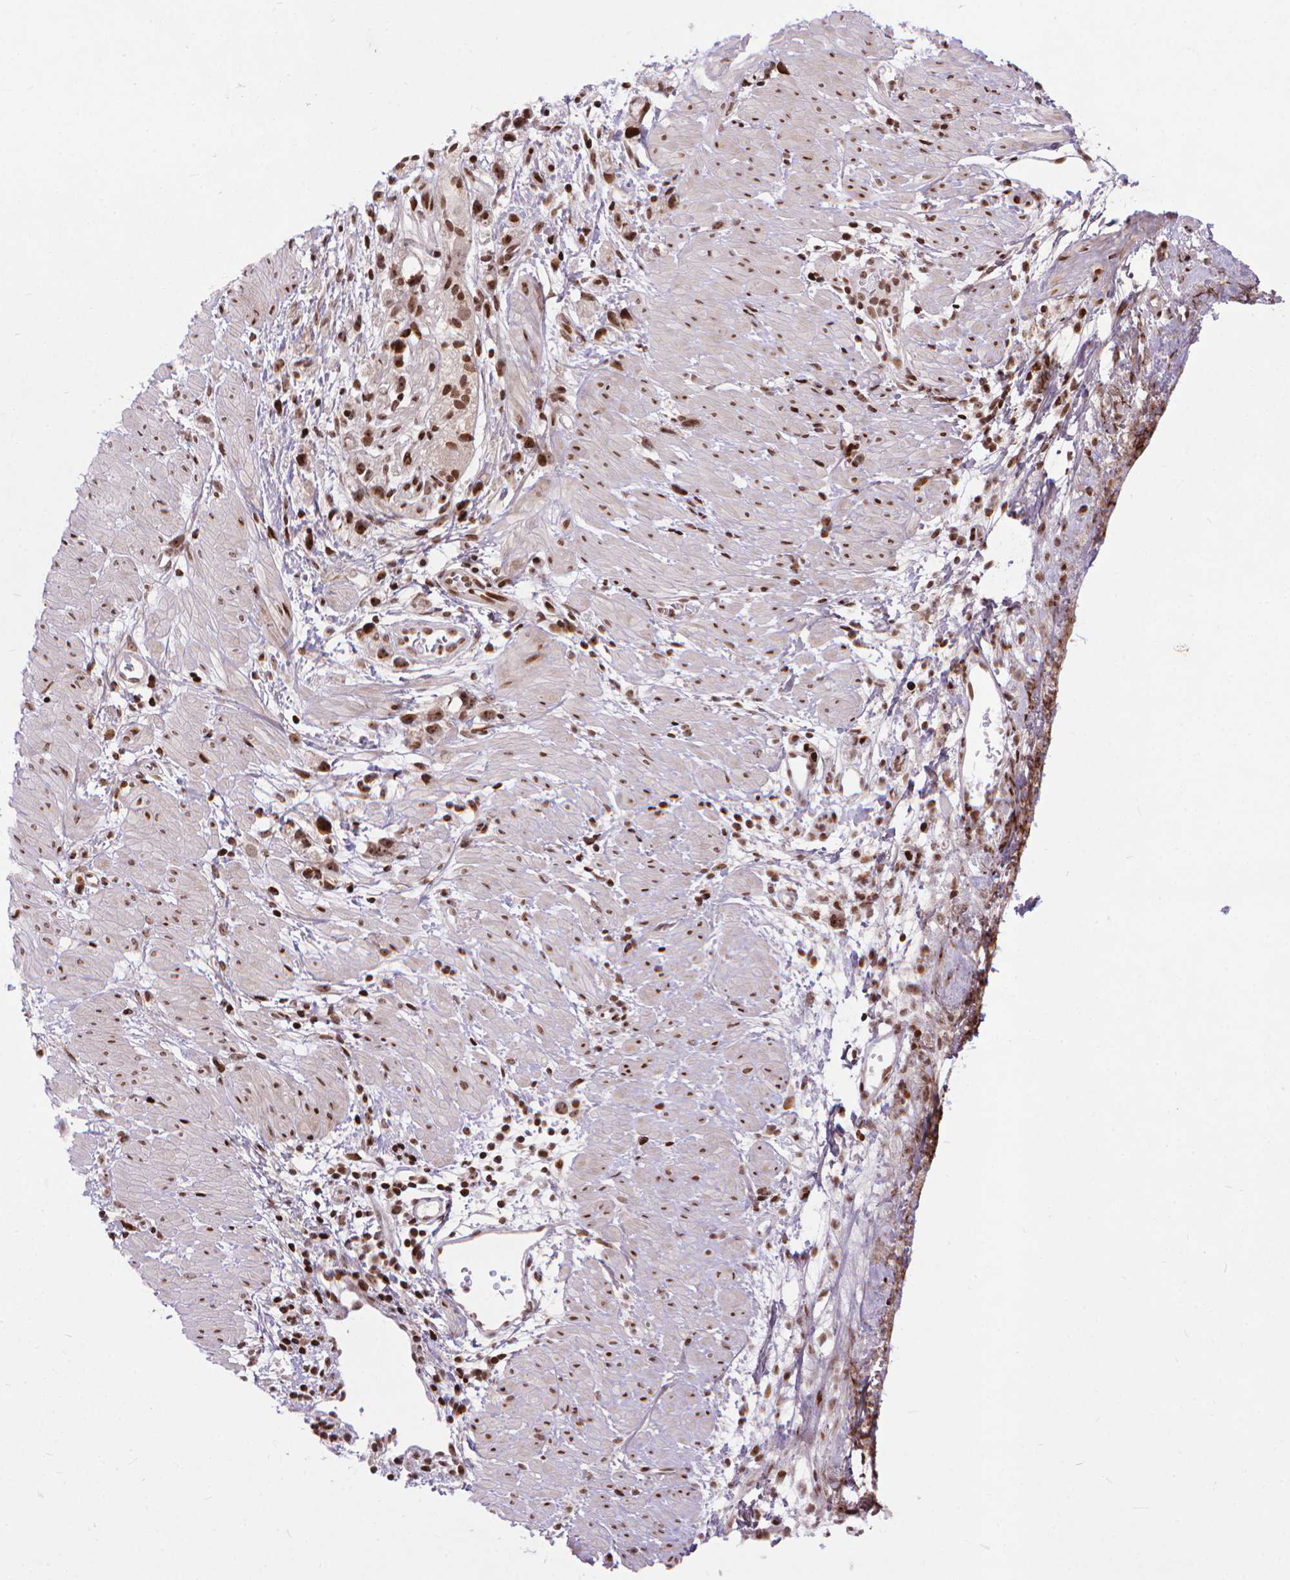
{"staining": {"intensity": "moderate", "quantity": ">75%", "location": "nuclear"}, "tissue": "stomach cancer", "cell_type": "Tumor cells", "image_type": "cancer", "snomed": [{"axis": "morphology", "description": "Adenocarcinoma, NOS"}, {"axis": "topography", "description": "Stomach"}], "caption": "Adenocarcinoma (stomach) stained for a protein exhibits moderate nuclear positivity in tumor cells. The staining was performed using DAB (3,3'-diaminobenzidine) to visualize the protein expression in brown, while the nuclei were stained in blue with hematoxylin (Magnification: 20x).", "gene": "AMER1", "patient": {"sex": "female", "age": 59}}